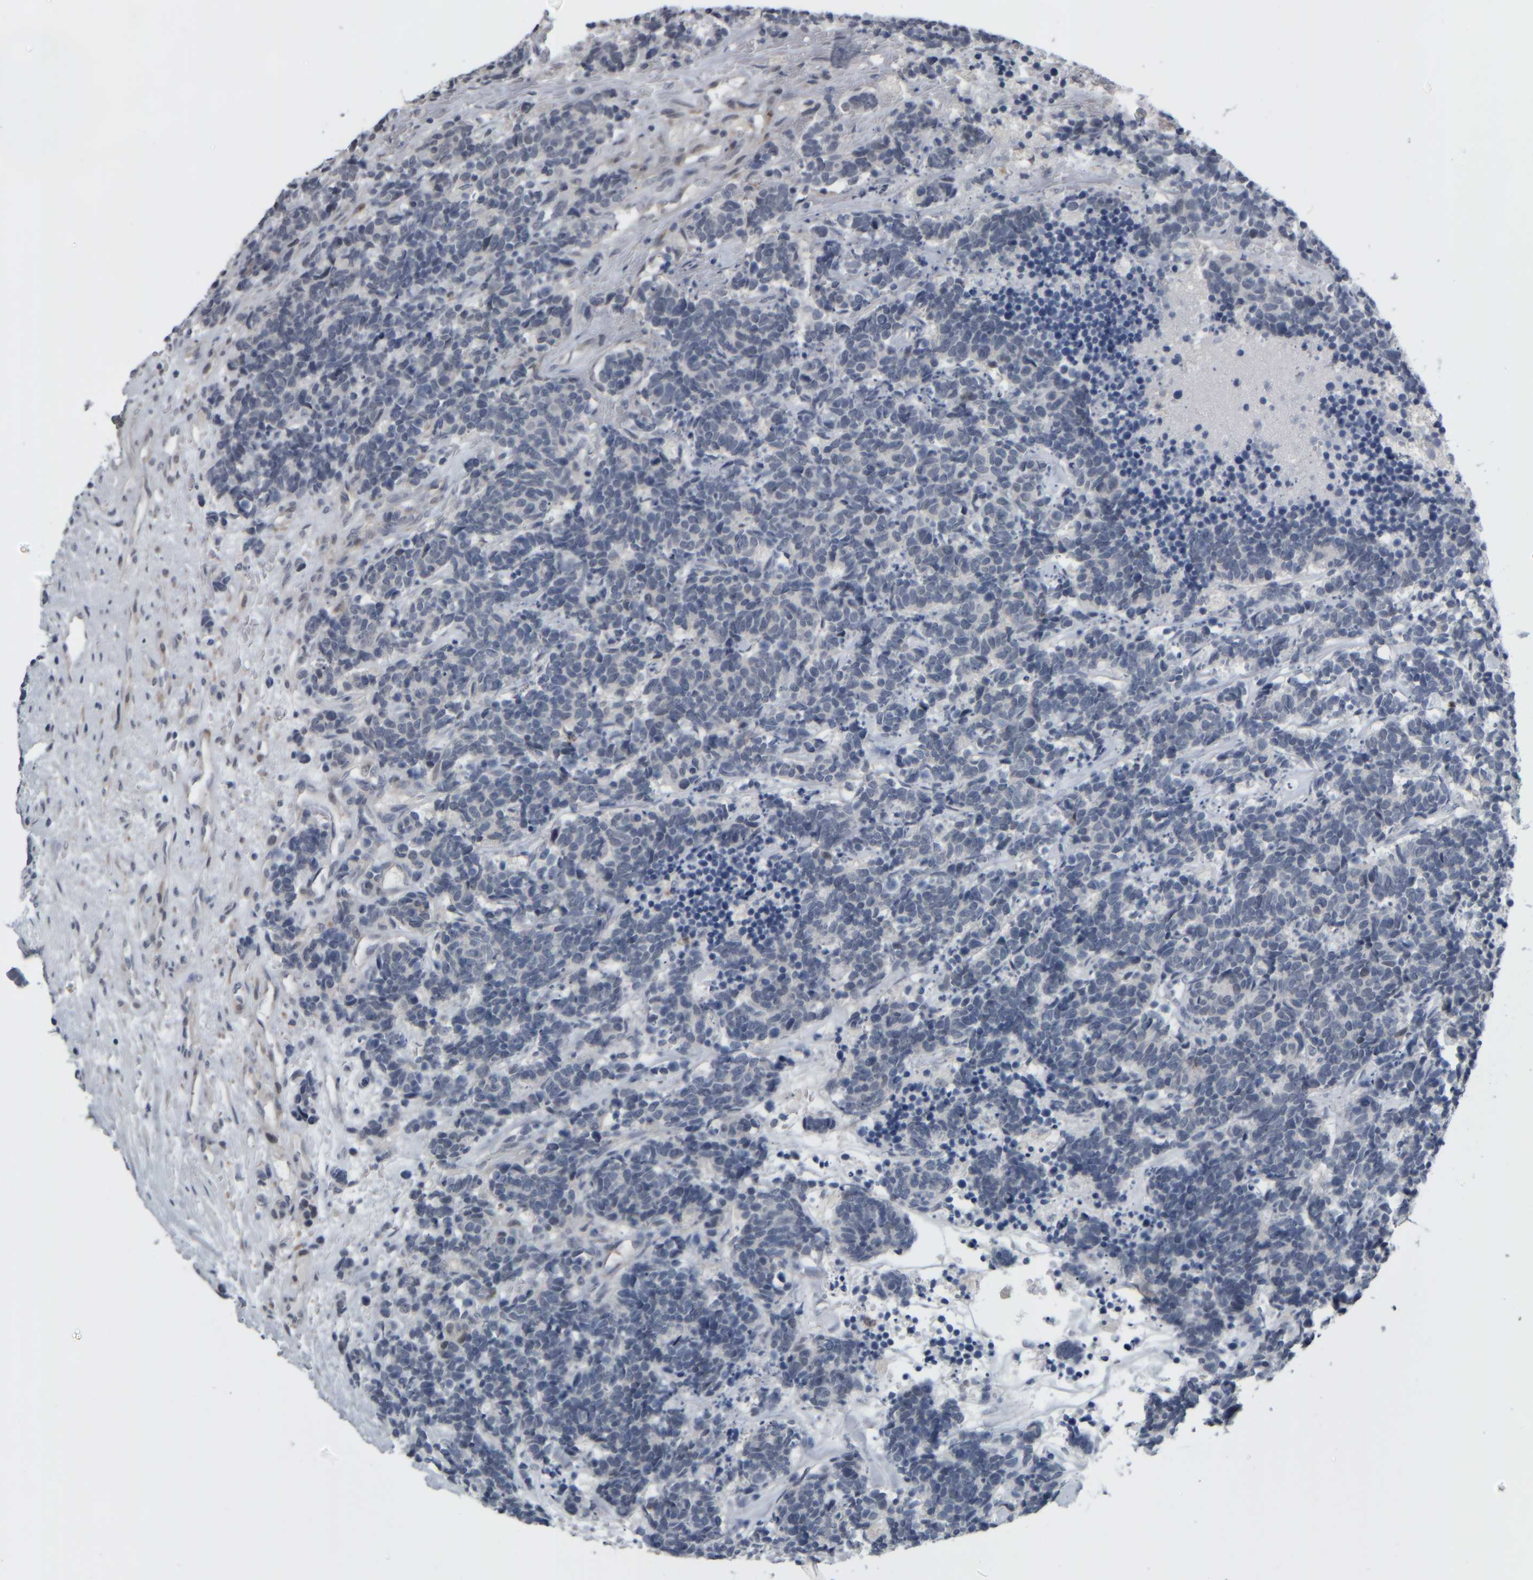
{"staining": {"intensity": "negative", "quantity": "none", "location": "none"}, "tissue": "carcinoid", "cell_type": "Tumor cells", "image_type": "cancer", "snomed": [{"axis": "morphology", "description": "Carcinoma, NOS"}, {"axis": "morphology", "description": "Carcinoid, malignant, NOS"}, {"axis": "topography", "description": "Urinary bladder"}], "caption": "Tumor cells show no significant protein expression in carcinoma.", "gene": "COL14A1", "patient": {"sex": "male", "age": 57}}